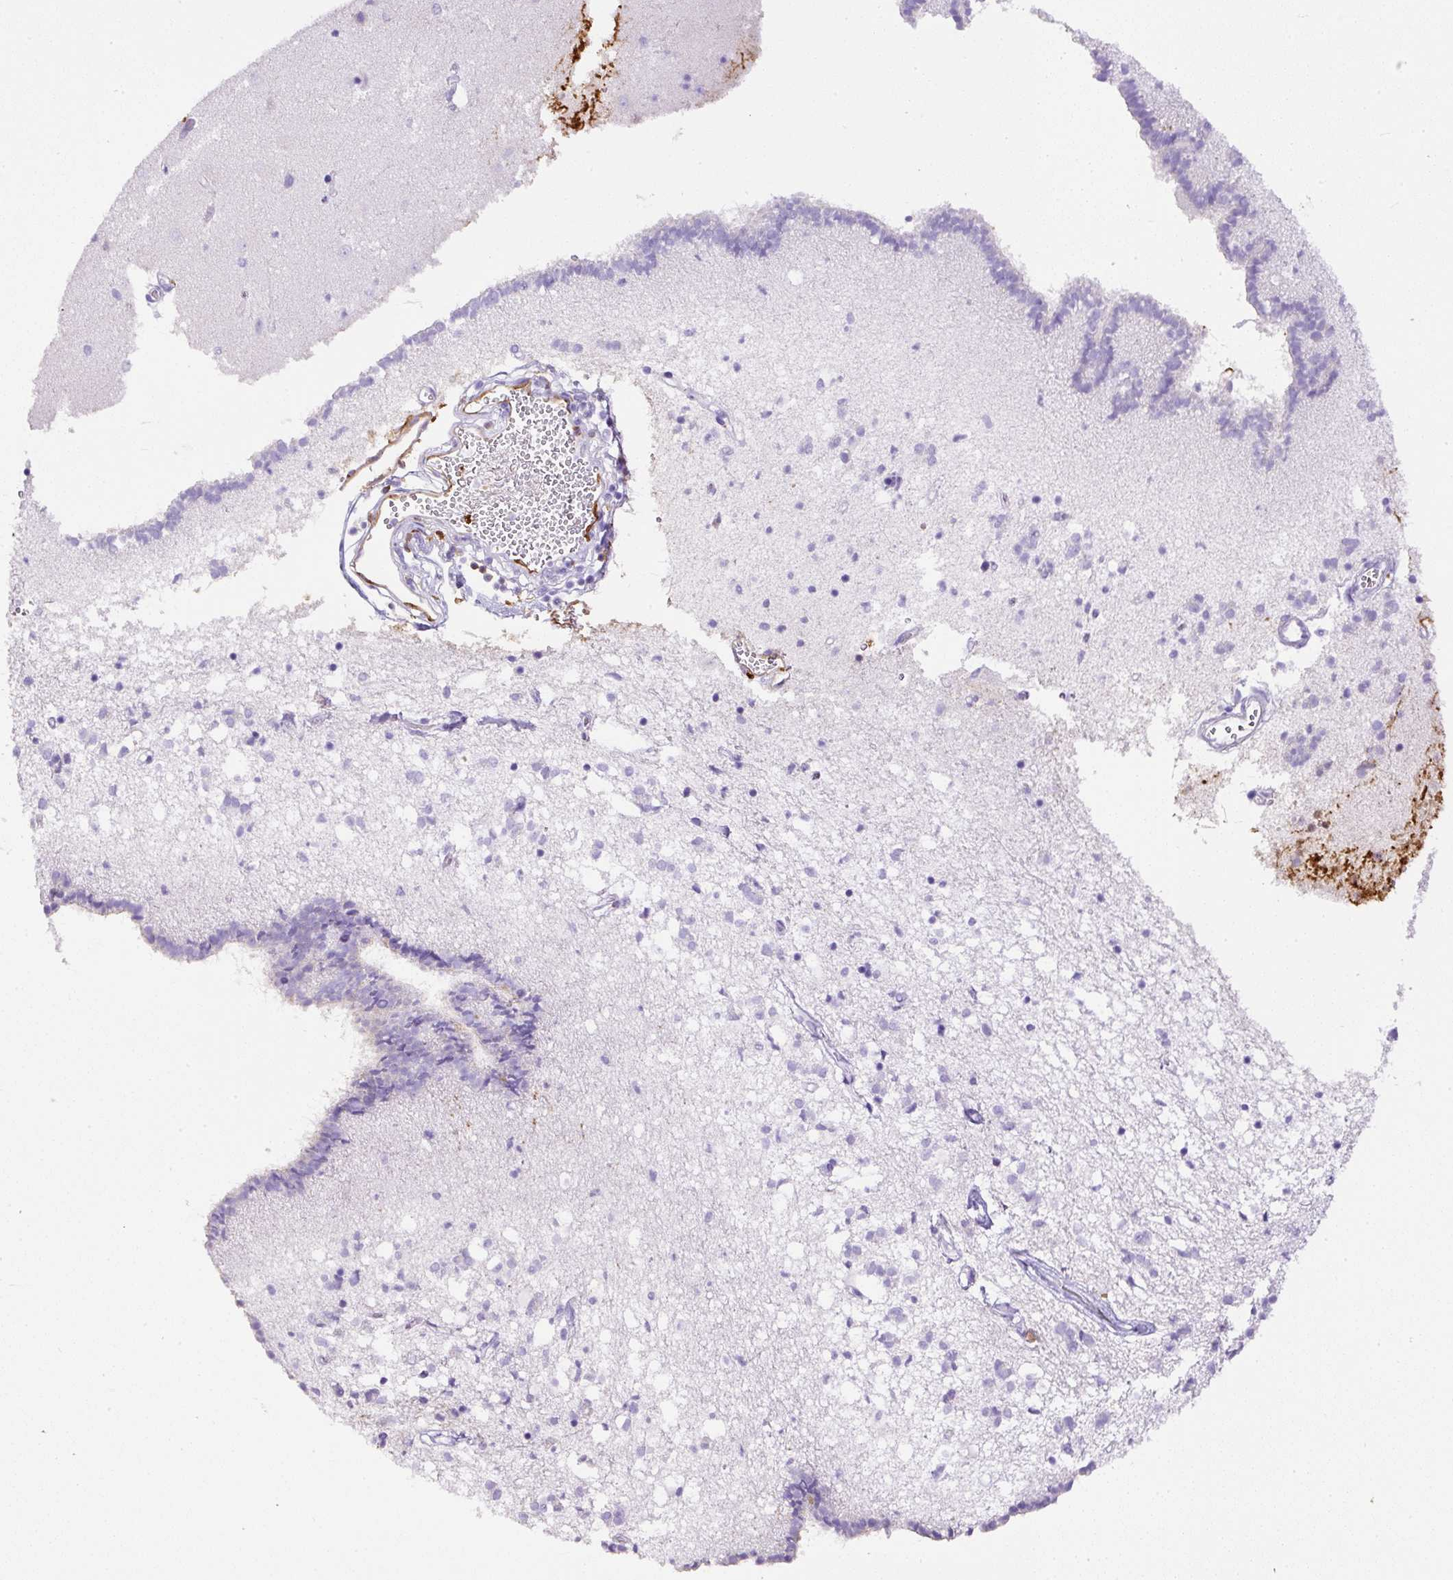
{"staining": {"intensity": "negative", "quantity": "none", "location": "none"}, "tissue": "caudate", "cell_type": "Glial cells", "image_type": "normal", "snomed": [{"axis": "morphology", "description": "Normal tissue, NOS"}, {"axis": "topography", "description": "Lateral ventricle wall"}], "caption": "The IHC photomicrograph has no significant positivity in glial cells of caudate. (DAB IHC, high magnification).", "gene": "APCS", "patient": {"sex": "male", "age": 58}}